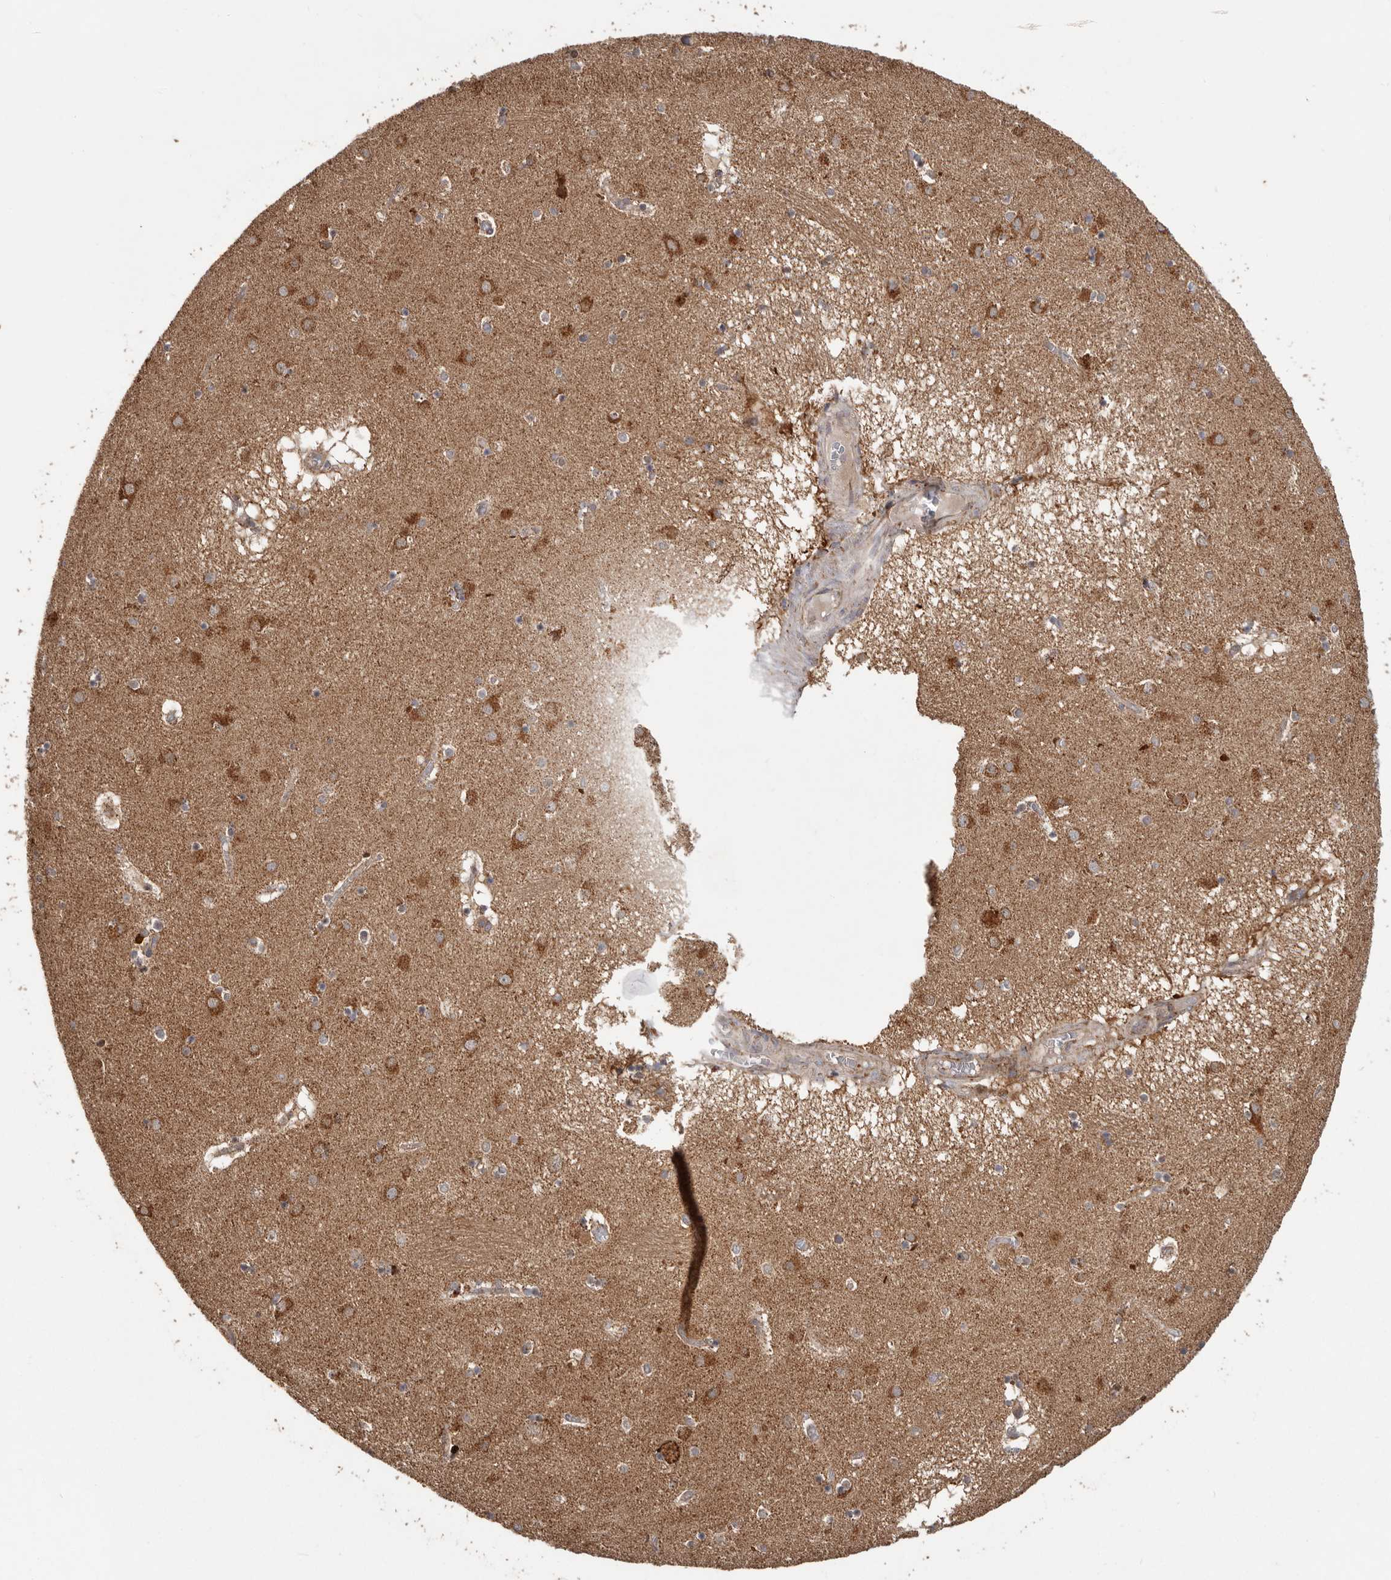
{"staining": {"intensity": "moderate", "quantity": "25%-75%", "location": "cytoplasmic/membranous"}, "tissue": "caudate", "cell_type": "Glial cells", "image_type": "normal", "snomed": [{"axis": "morphology", "description": "Normal tissue, NOS"}, {"axis": "topography", "description": "Lateral ventricle wall"}], "caption": "IHC histopathology image of unremarkable human caudate stained for a protein (brown), which shows medium levels of moderate cytoplasmic/membranous positivity in approximately 25%-75% of glial cells.", "gene": "MRPS10", "patient": {"sex": "male", "age": 70}}